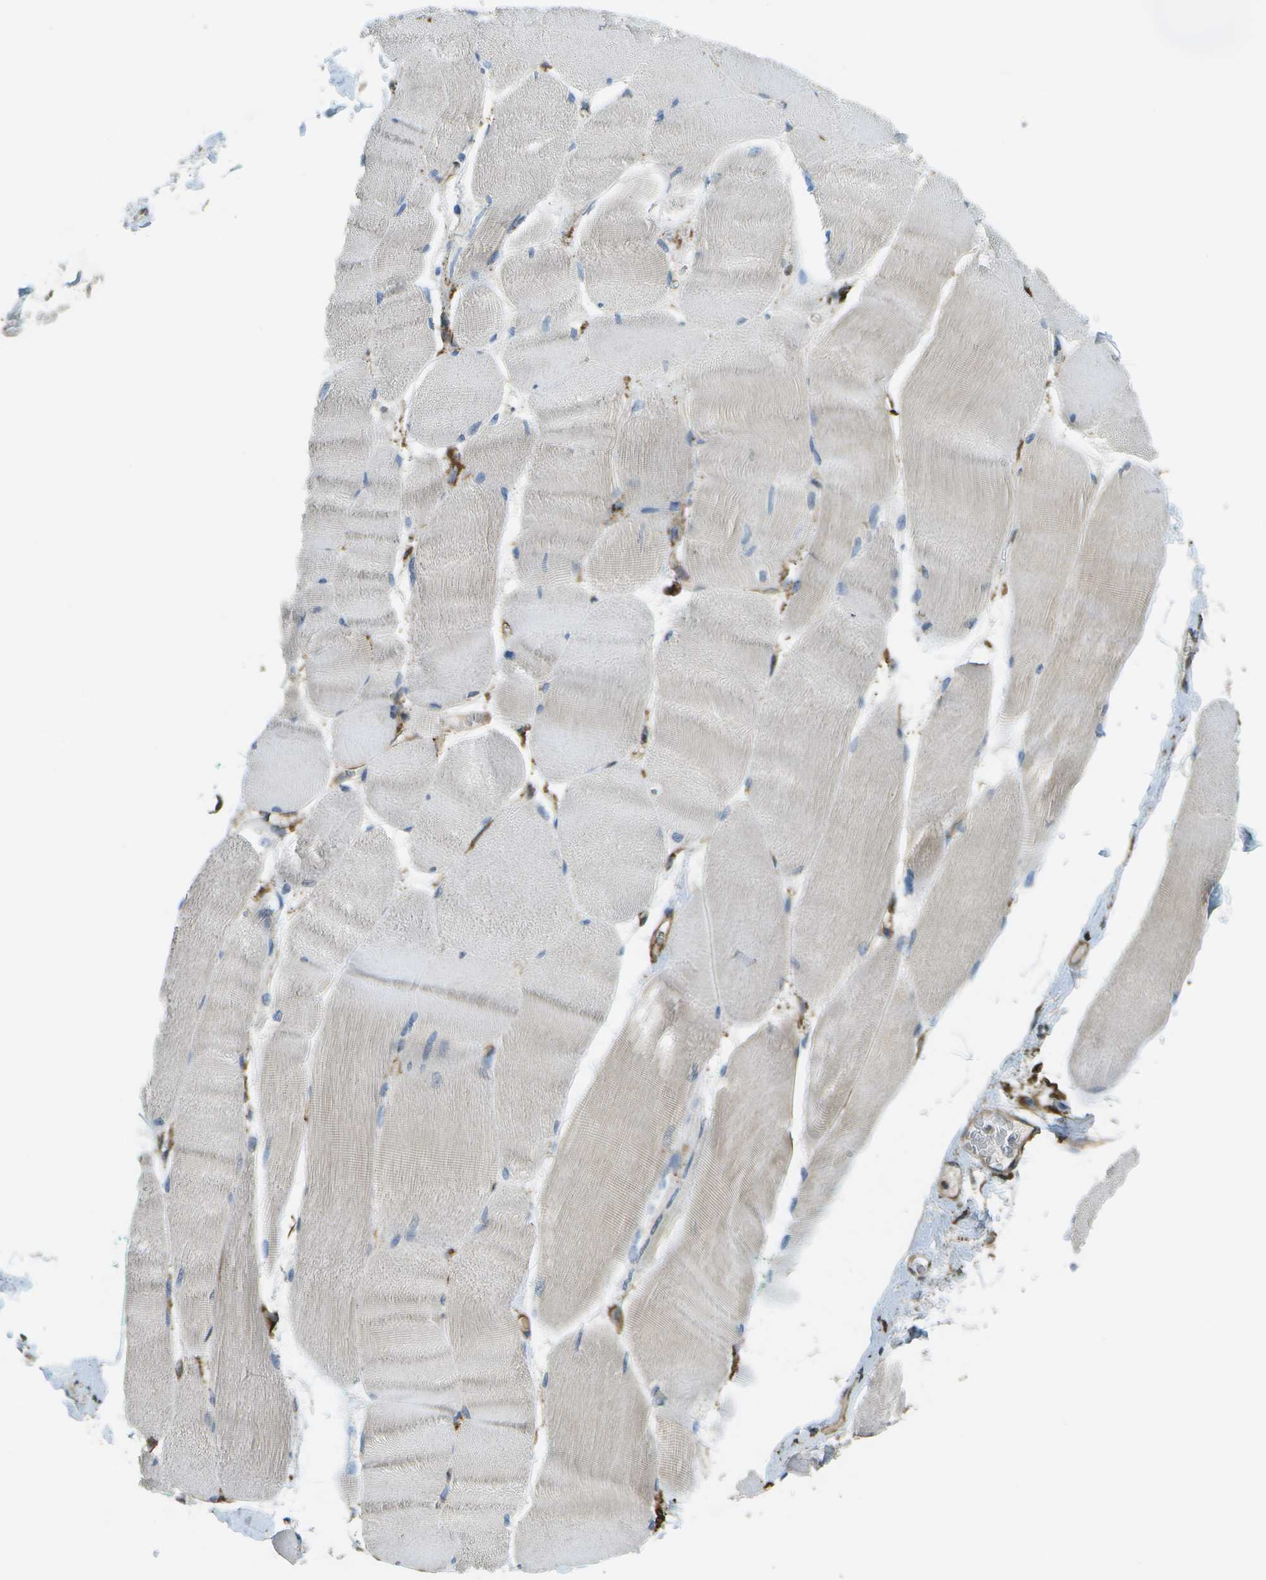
{"staining": {"intensity": "weak", "quantity": "<25%", "location": "cytoplasmic/membranous"}, "tissue": "skeletal muscle", "cell_type": "Myocytes", "image_type": "normal", "snomed": [{"axis": "morphology", "description": "Normal tissue, NOS"}, {"axis": "morphology", "description": "Squamous cell carcinoma, NOS"}, {"axis": "topography", "description": "Skeletal muscle"}], "caption": "IHC histopathology image of normal skeletal muscle stained for a protein (brown), which demonstrates no expression in myocytes. Brightfield microscopy of immunohistochemistry stained with DAB (brown) and hematoxylin (blue), captured at high magnification.", "gene": "PDIA4", "patient": {"sex": "male", "age": 51}}